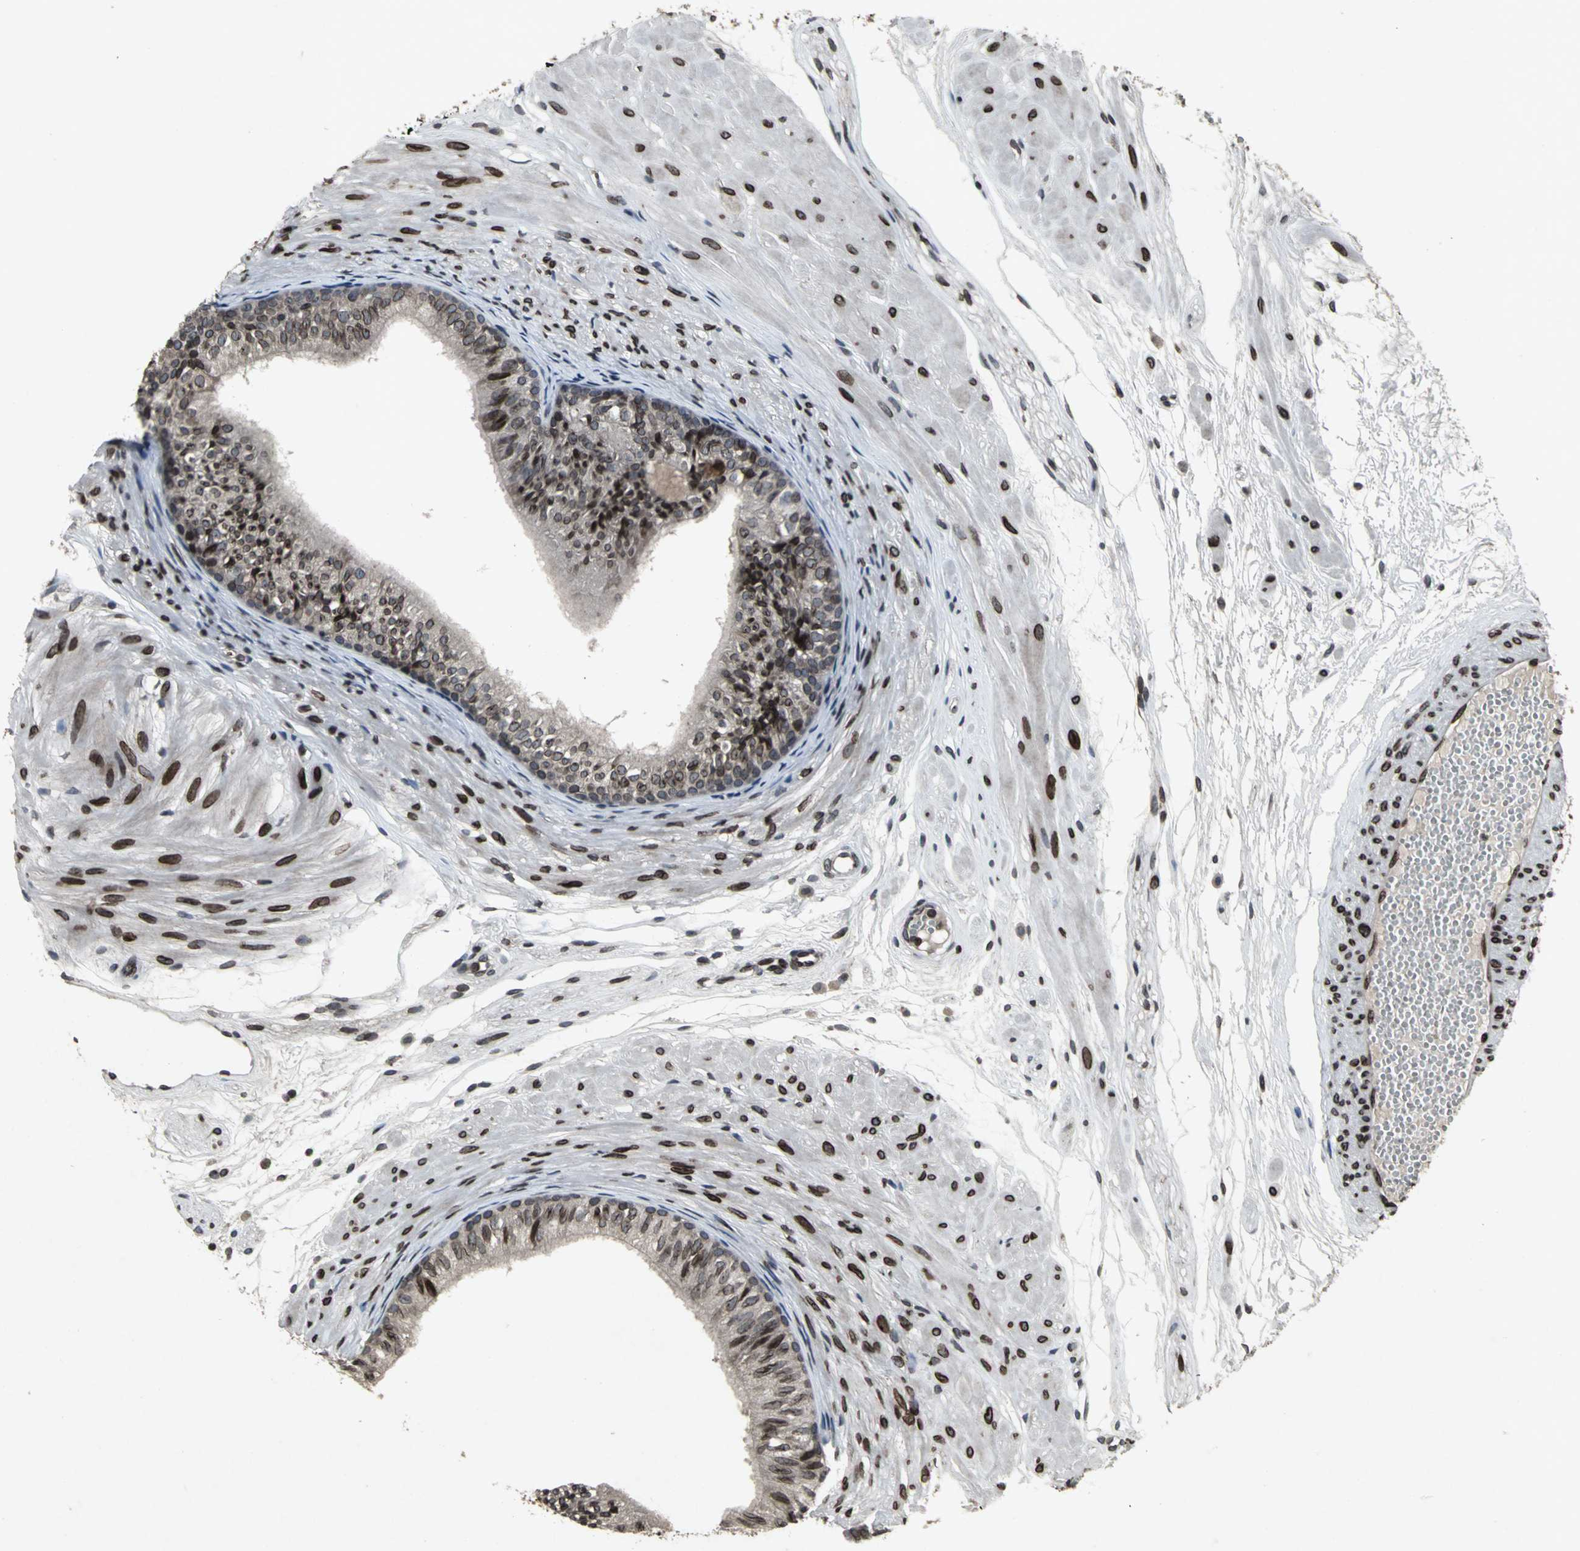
{"staining": {"intensity": "strong", "quantity": "25%-75%", "location": "cytoplasmic/membranous,nuclear"}, "tissue": "epididymis", "cell_type": "Glandular cells", "image_type": "normal", "snomed": [{"axis": "morphology", "description": "Normal tissue, NOS"}, {"axis": "morphology", "description": "Atrophy, NOS"}, {"axis": "topography", "description": "Testis"}, {"axis": "topography", "description": "Epididymis"}], "caption": "Protein analysis of unremarkable epididymis exhibits strong cytoplasmic/membranous,nuclear expression in approximately 25%-75% of glandular cells. The protein is stained brown, and the nuclei are stained in blue (DAB IHC with brightfield microscopy, high magnification).", "gene": "SH2B3", "patient": {"sex": "male", "age": 18}}